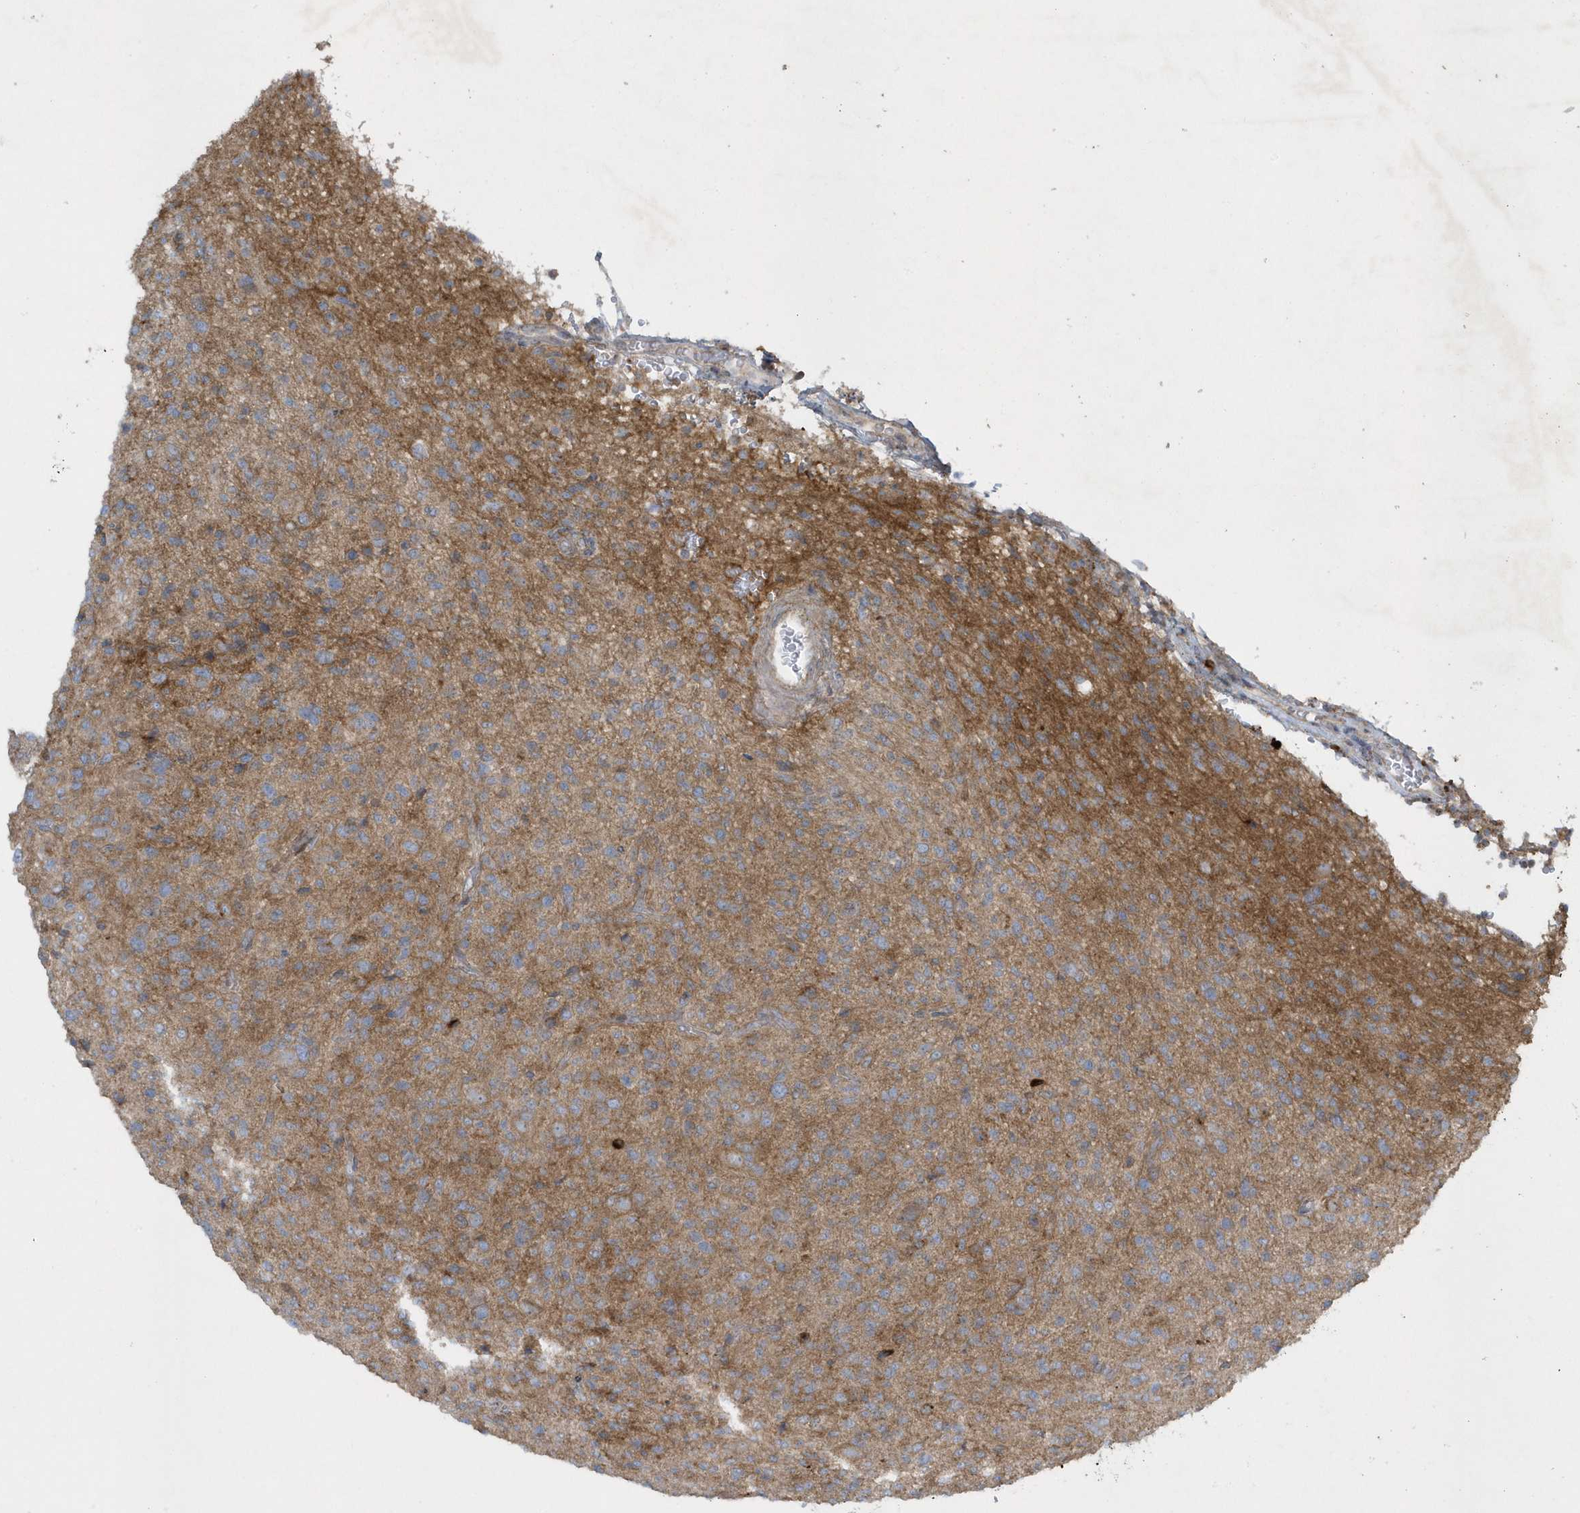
{"staining": {"intensity": "moderate", "quantity": "<25%", "location": "cytoplasmic/membranous"}, "tissue": "glioma", "cell_type": "Tumor cells", "image_type": "cancer", "snomed": [{"axis": "morphology", "description": "Glioma, malignant, High grade"}, {"axis": "topography", "description": "Brain"}], "caption": "A low amount of moderate cytoplasmic/membranous staining is present in approximately <25% of tumor cells in glioma tissue.", "gene": "SLC38A2", "patient": {"sex": "female", "age": 57}}